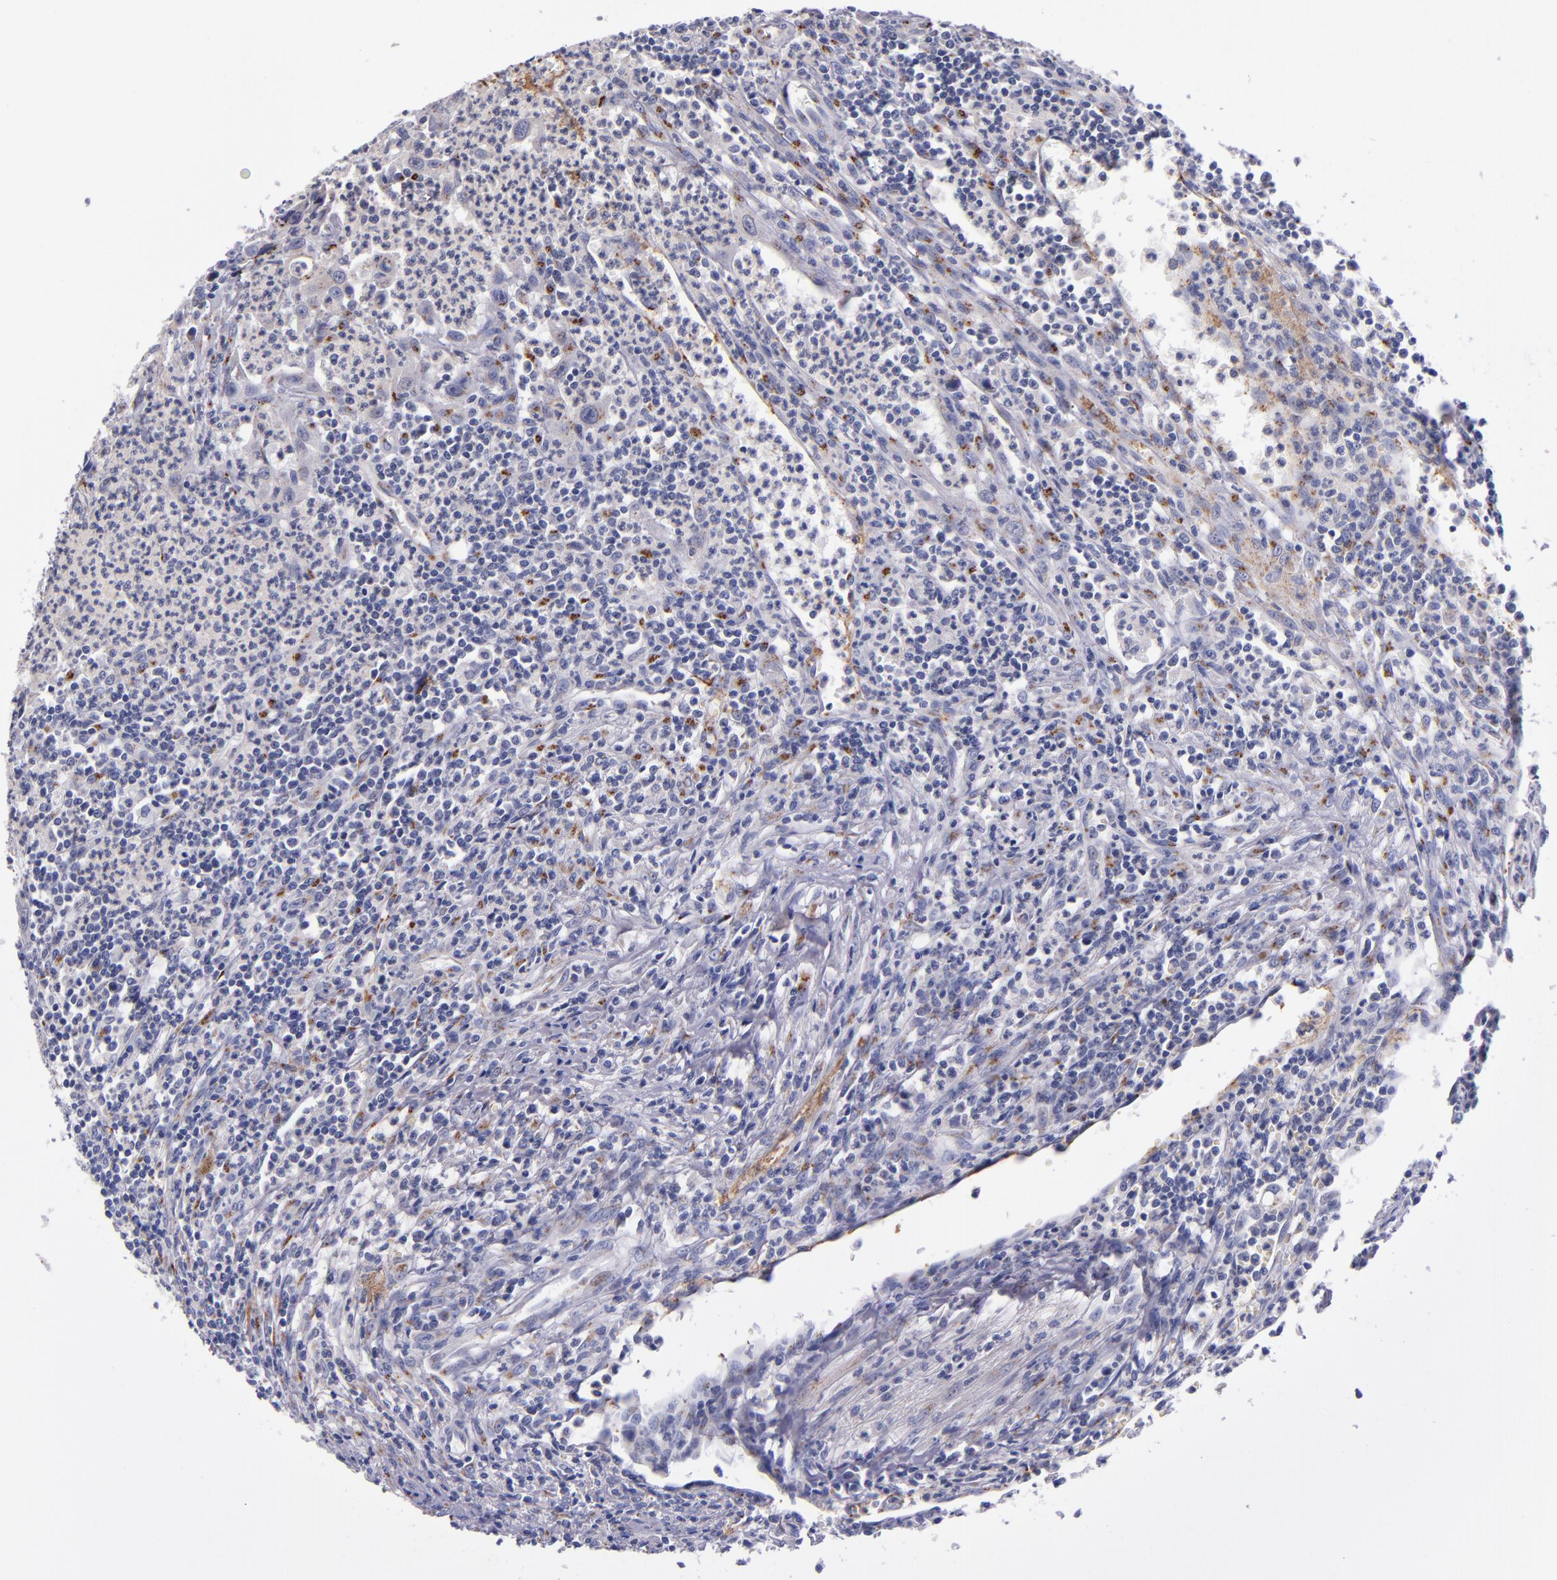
{"staining": {"intensity": "moderate", "quantity": "25%-75%", "location": "cytoplasmic/membranous"}, "tissue": "urothelial cancer", "cell_type": "Tumor cells", "image_type": "cancer", "snomed": [{"axis": "morphology", "description": "Urothelial carcinoma, High grade"}, {"axis": "topography", "description": "Urinary bladder"}], "caption": "This photomicrograph displays urothelial cancer stained with IHC to label a protein in brown. The cytoplasmic/membranous of tumor cells show moderate positivity for the protein. Nuclei are counter-stained blue.", "gene": "RAB41", "patient": {"sex": "male", "age": 66}}